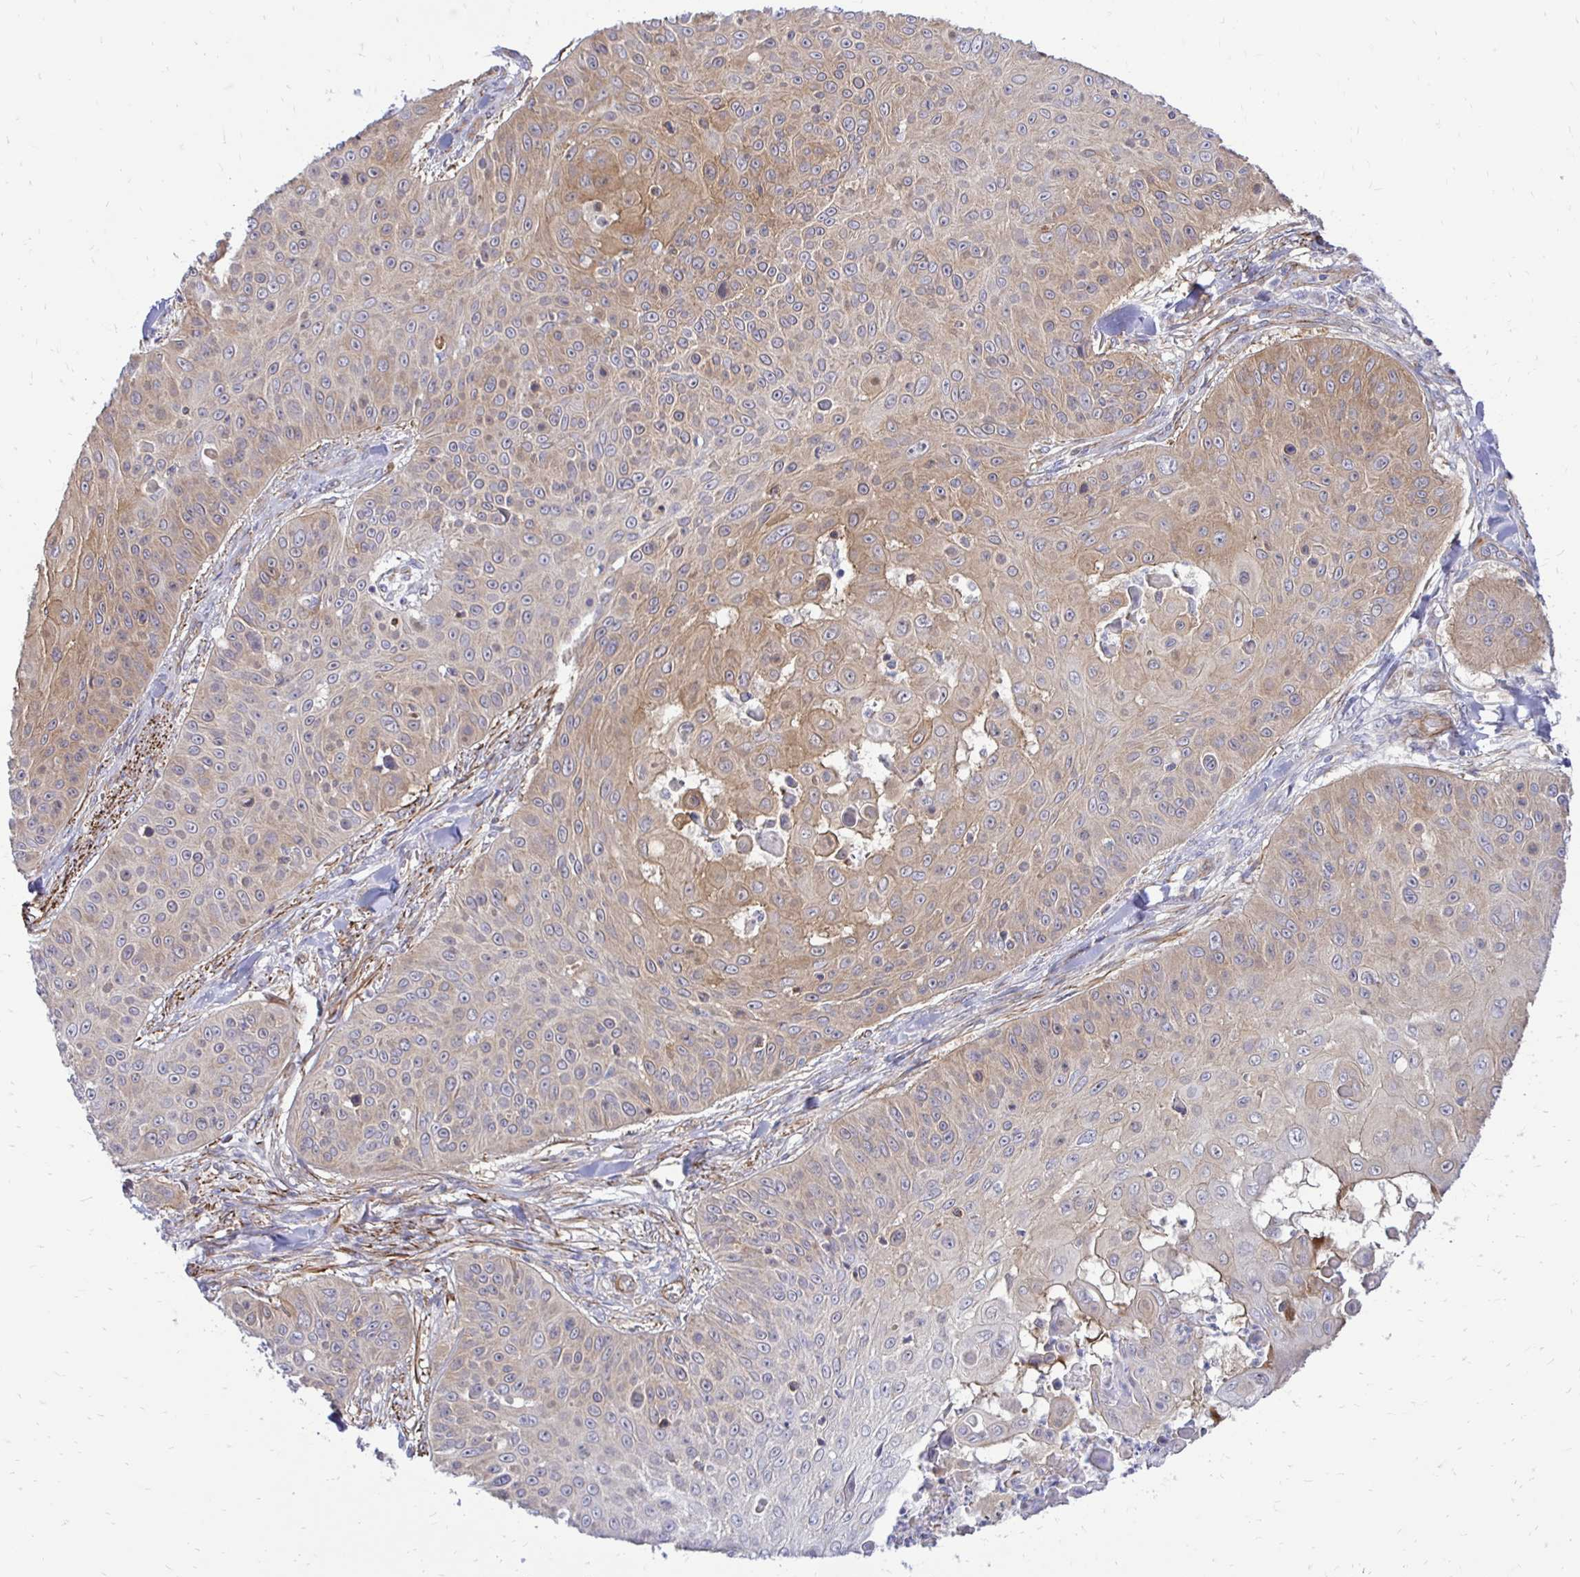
{"staining": {"intensity": "moderate", "quantity": "25%-75%", "location": "cytoplasmic/membranous"}, "tissue": "skin cancer", "cell_type": "Tumor cells", "image_type": "cancer", "snomed": [{"axis": "morphology", "description": "Squamous cell carcinoma, NOS"}, {"axis": "topography", "description": "Skin"}], "caption": "IHC photomicrograph of neoplastic tissue: human skin cancer stained using immunohistochemistry (IHC) displays medium levels of moderate protein expression localized specifically in the cytoplasmic/membranous of tumor cells, appearing as a cytoplasmic/membranous brown color.", "gene": "CTPS1", "patient": {"sex": "male", "age": 82}}